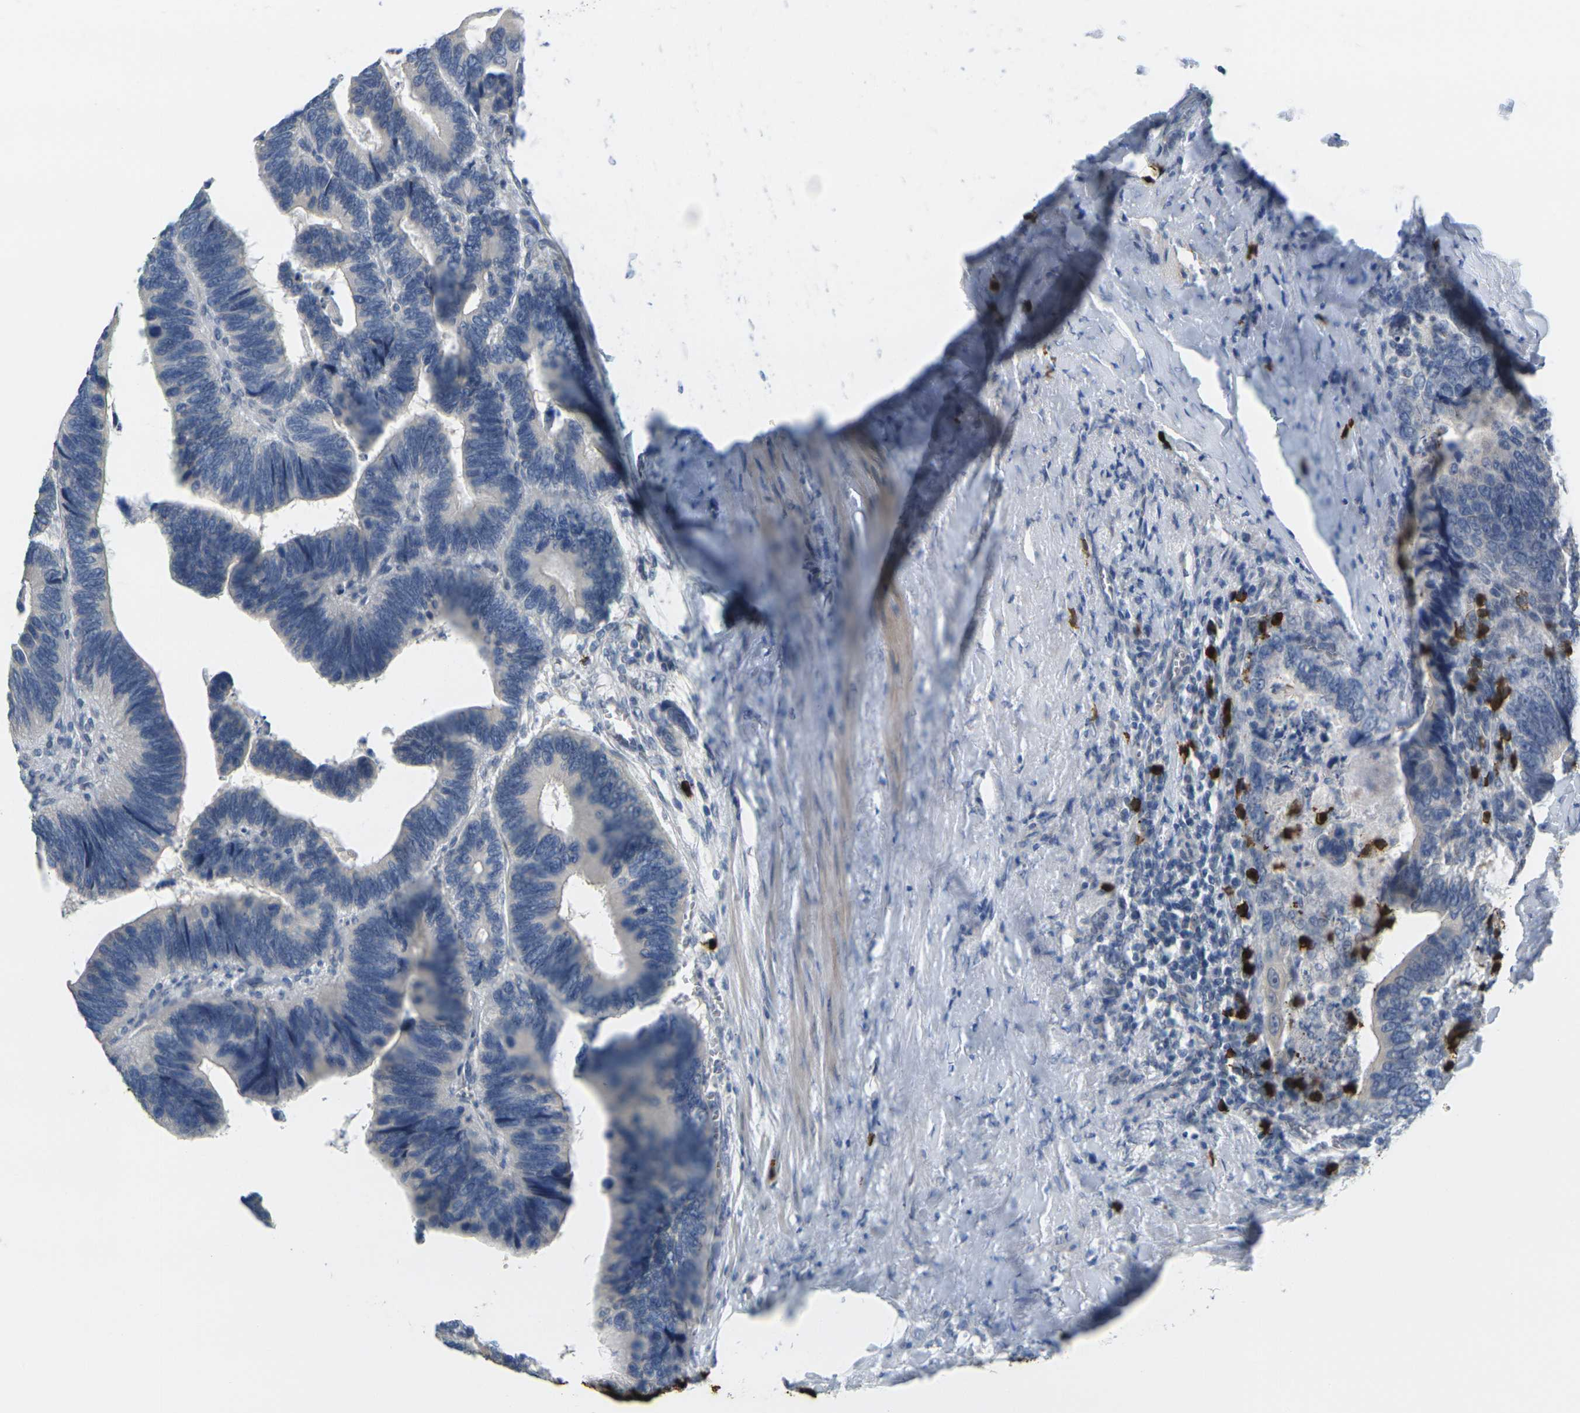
{"staining": {"intensity": "negative", "quantity": "none", "location": "none"}, "tissue": "colorectal cancer", "cell_type": "Tumor cells", "image_type": "cancer", "snomed": [{"axis": "morphology", "description": "Adenocarcinoma, NOS"}, {"axis": "topography", "description": "Colon"}], "caption": "Immunohistochemistry (IHC) photomicrograph of neoplastic tissue: human colorectal adenocarcinoma stained with DAB (3,3'-diaminobenzidine) demonstrates no significant protein positivity in tumor cells. The staining is performed using DAB (3,3'-diaminobenzidine) brown chromogen with nuclei counter-stained in using hematoxylin.", "gene": "GPR15", "patient": {"sex": "male", "age": 72}}